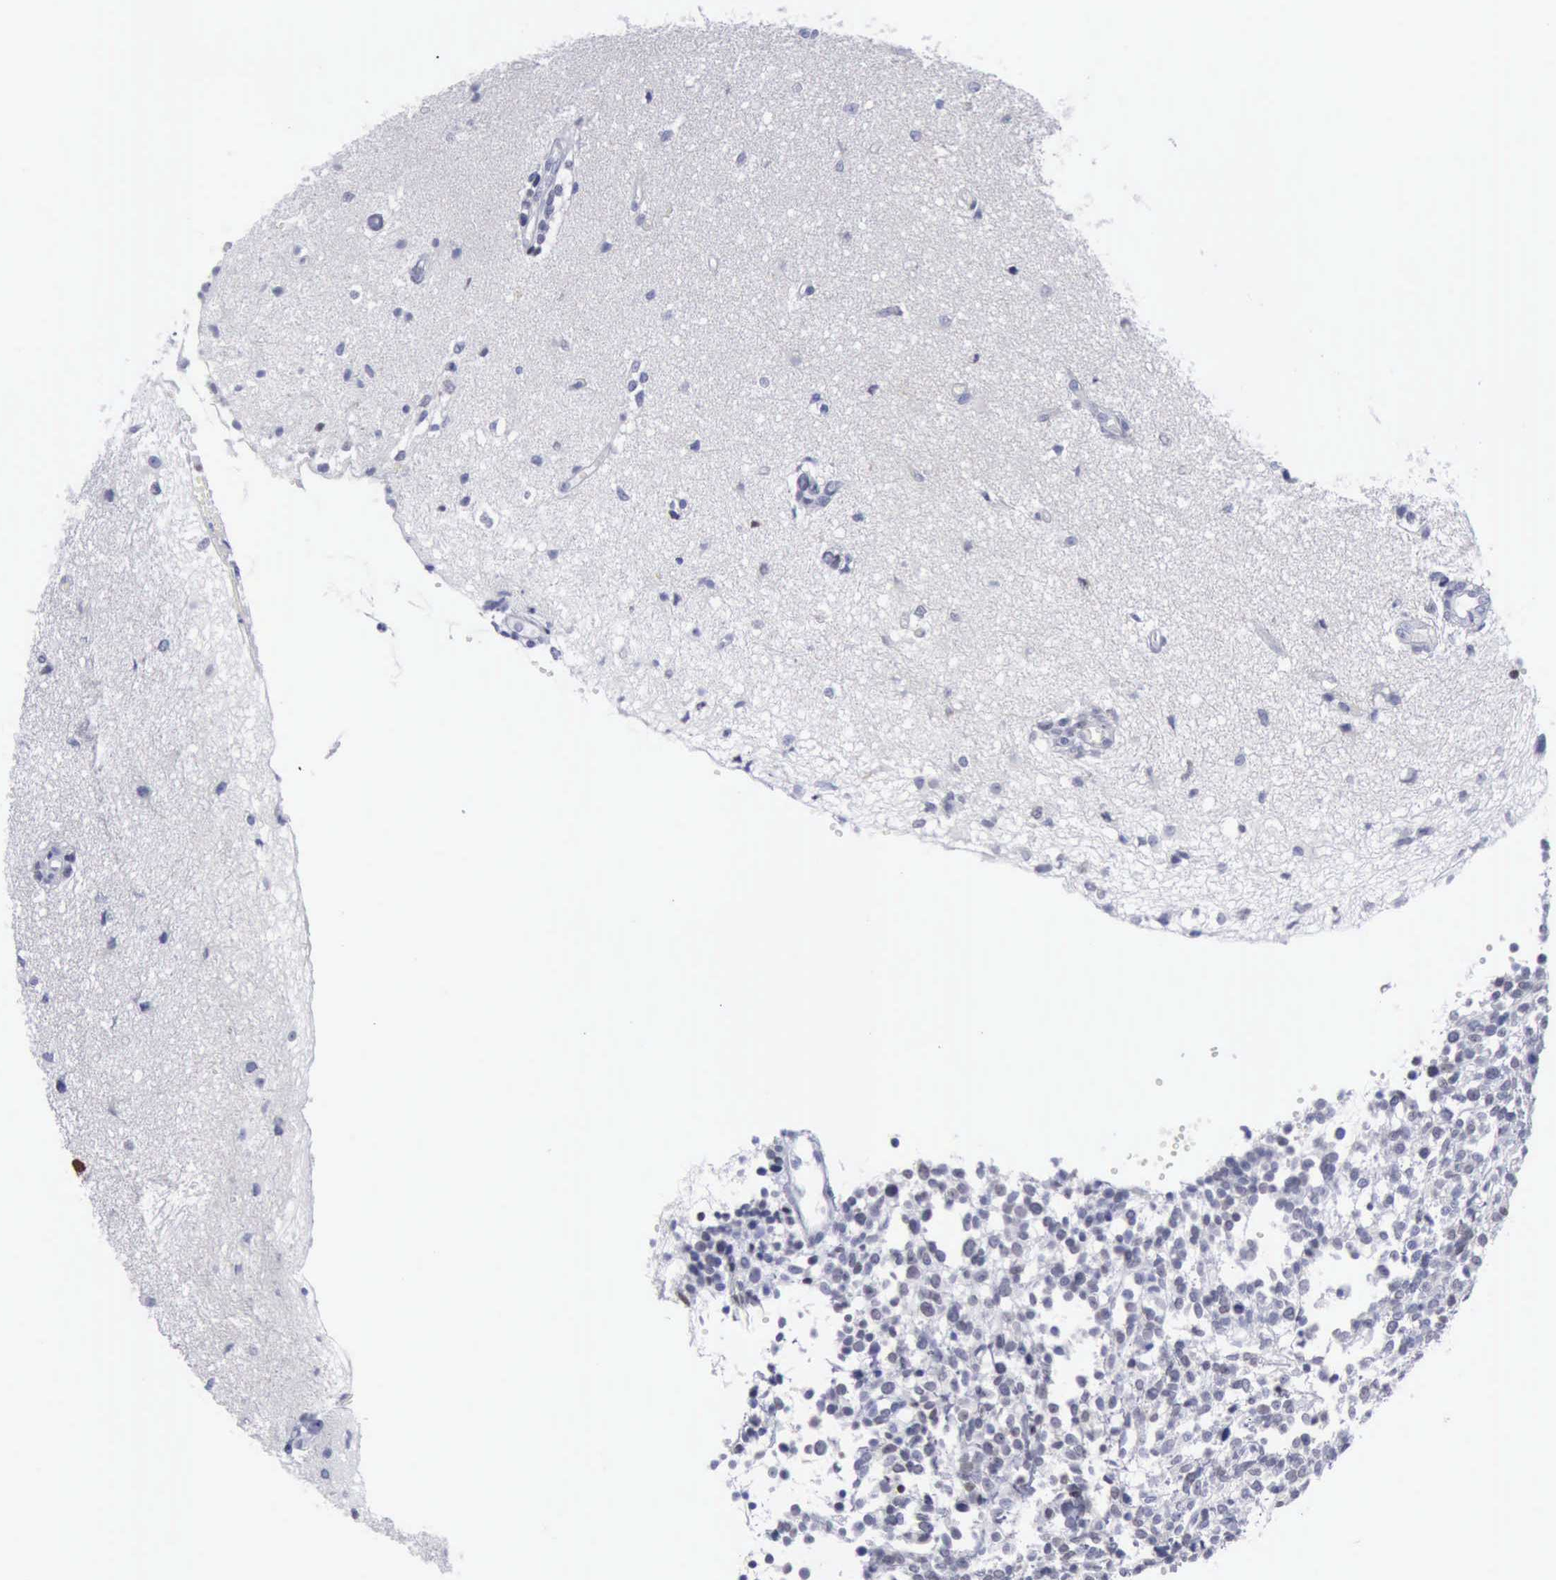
{"staining": {"intensity": "negative", "quantity": "none", "location": "none"}, "tissue": "glioma", "cell_type": "Tumor cells", "image_type": "cancer", "snomed": [{"axis": "morphology", "description": "Glioma, malignant, High grade"}, {"axis": "topography", "description": "Brain"}], "caption": "Immunohistochemistry (IHC) histopathology image of malignant high-grade glioma stained for a protein (brown), which displays no staining in tumor cells.", "gene": "SATB2", "patient": {"sex": "male", "age": 66}}